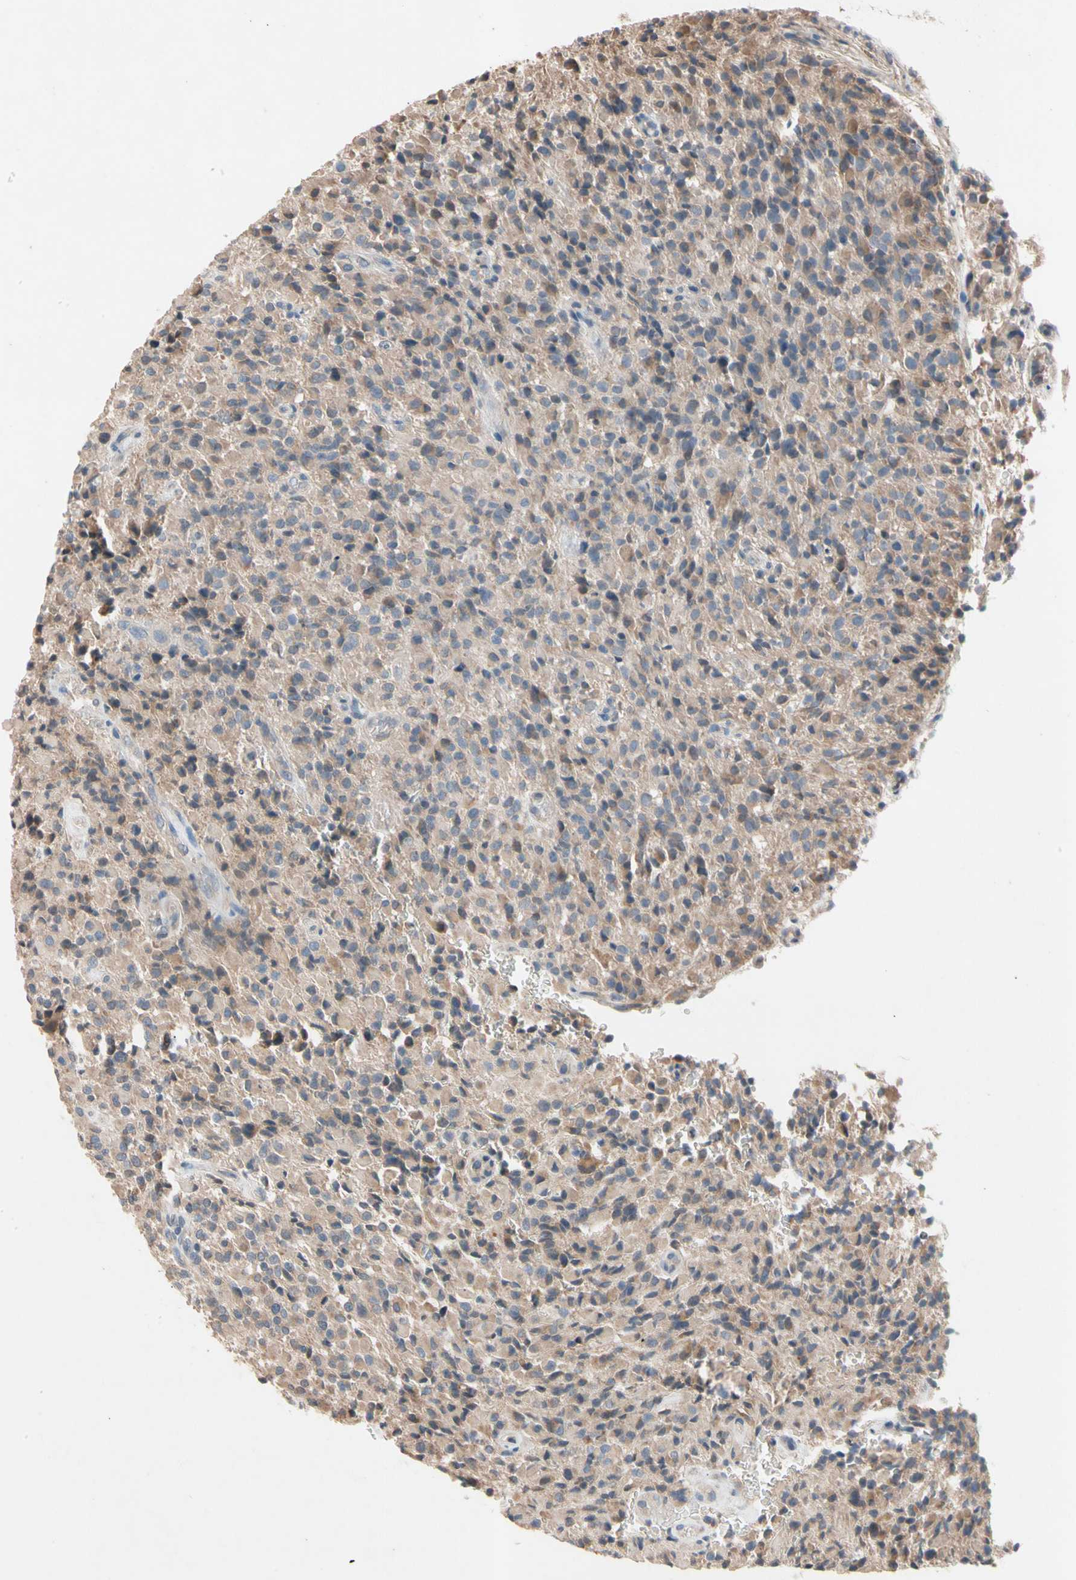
{"staining": {"intensity": "moderate", "quantity": ">75%", "location": "cytoplasmic/membranous"}, "tissue": "glioma", "cell_type": "Tumor cells", "image_type": "cancer", "snomed": [{"axis": "morphology", "description": "Glioma, malignant, High grade"}, {"axis": "topography", "description": "Brain"}], "caption": "Malignant high-grade glioma was stained to show a protein in brown. There is medium levels of moderate cytoplasmic/membranous staining in approximately >75% of tumor cells.", "gene": "PRDX4", "patient": {"sex": "male", "age": 71}}